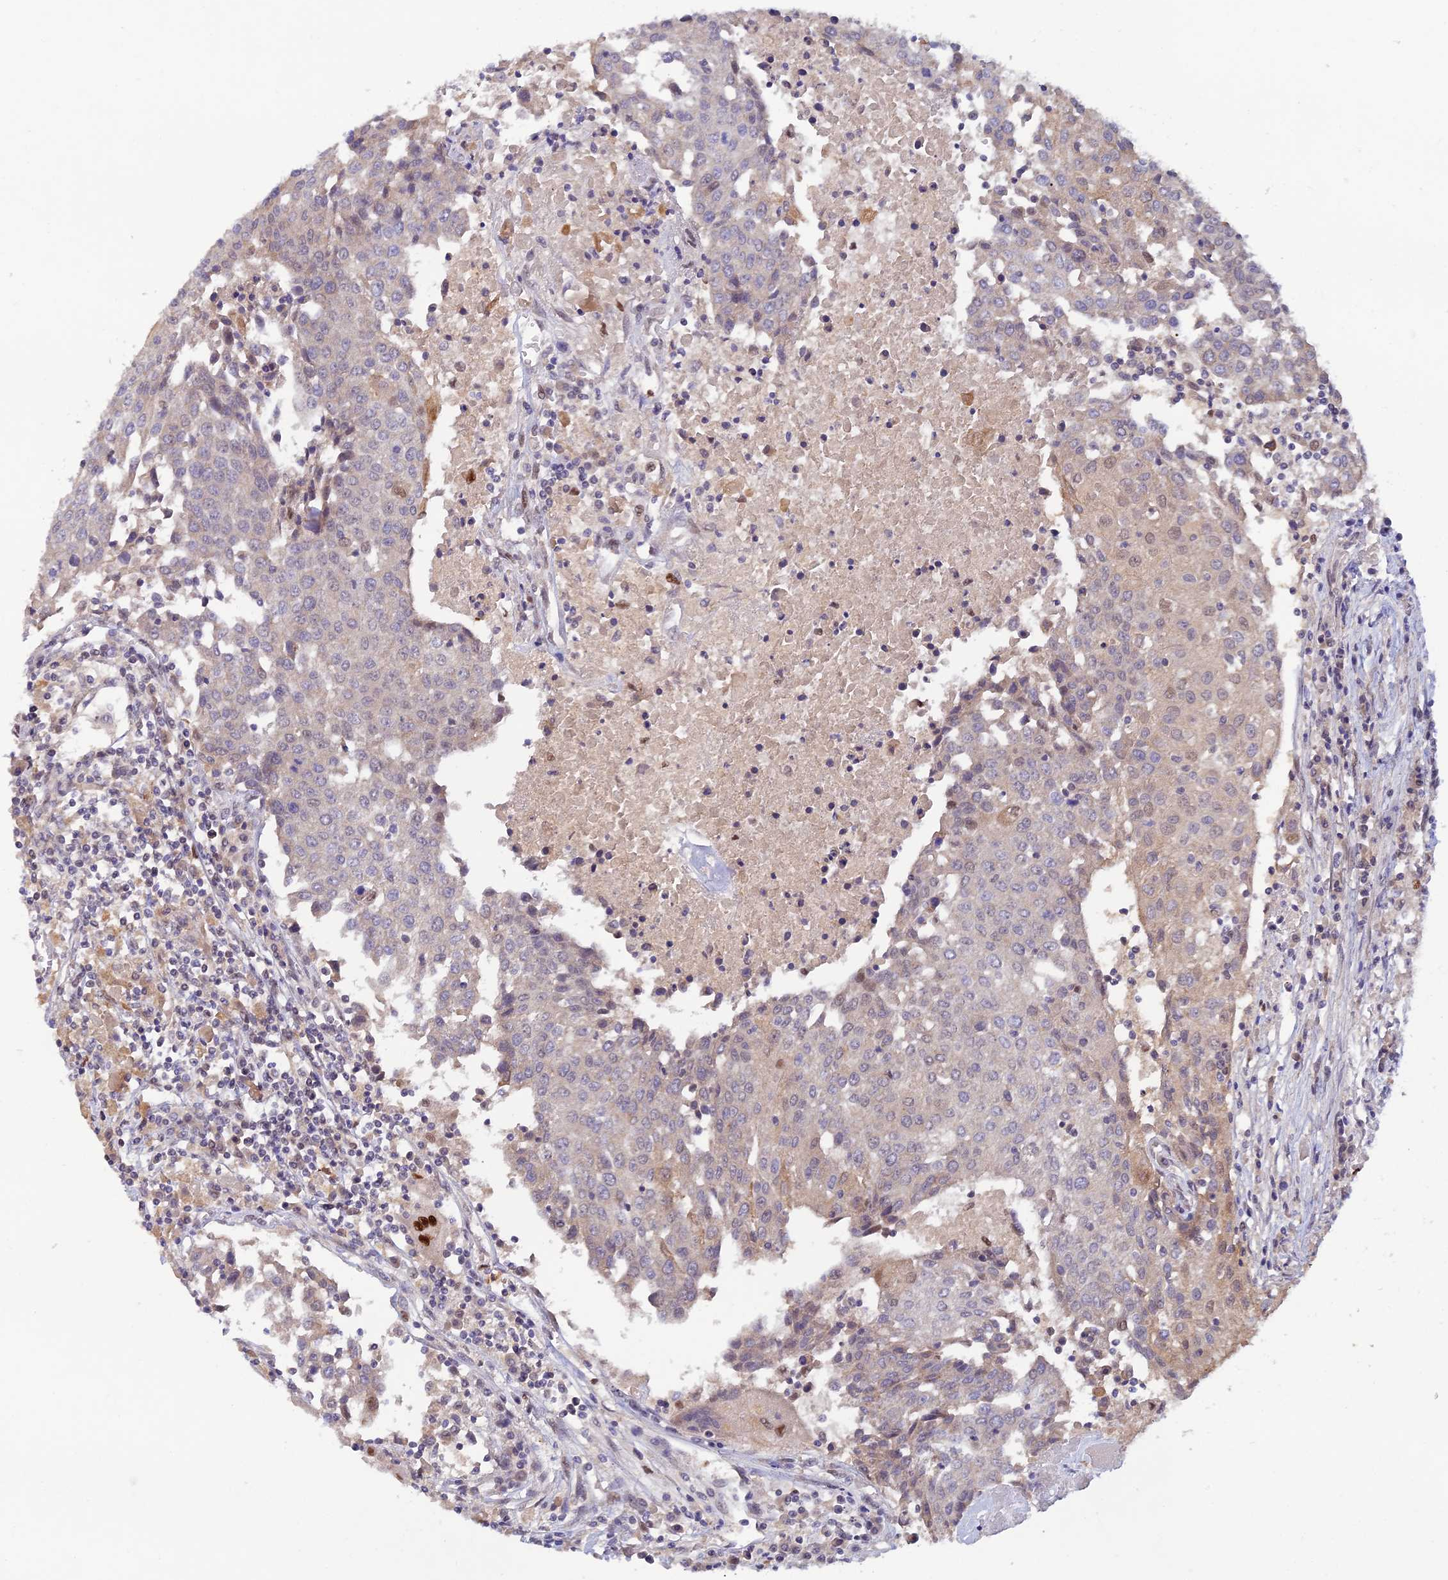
{"staining": {"intensity": "weak", "quantity": "<25%", "location": "cytoplasmic/membranous"}, "tissue": "urothelial cancer", "cell_type": "Tumor cells", "image_type": "cancer", "snomed": [{"axis": "morphology", "description": "Urothelial carcinoma, High grade"}, {"axis": "topography", "description": "Urinary bladder"}], "caption": "The IHC micrograph has no significant staining in tumor cells of high-grade urothelial carcinoma tissue.", "gene": "FASTKD5", "patient": {"sex": "female", "age": 85}}